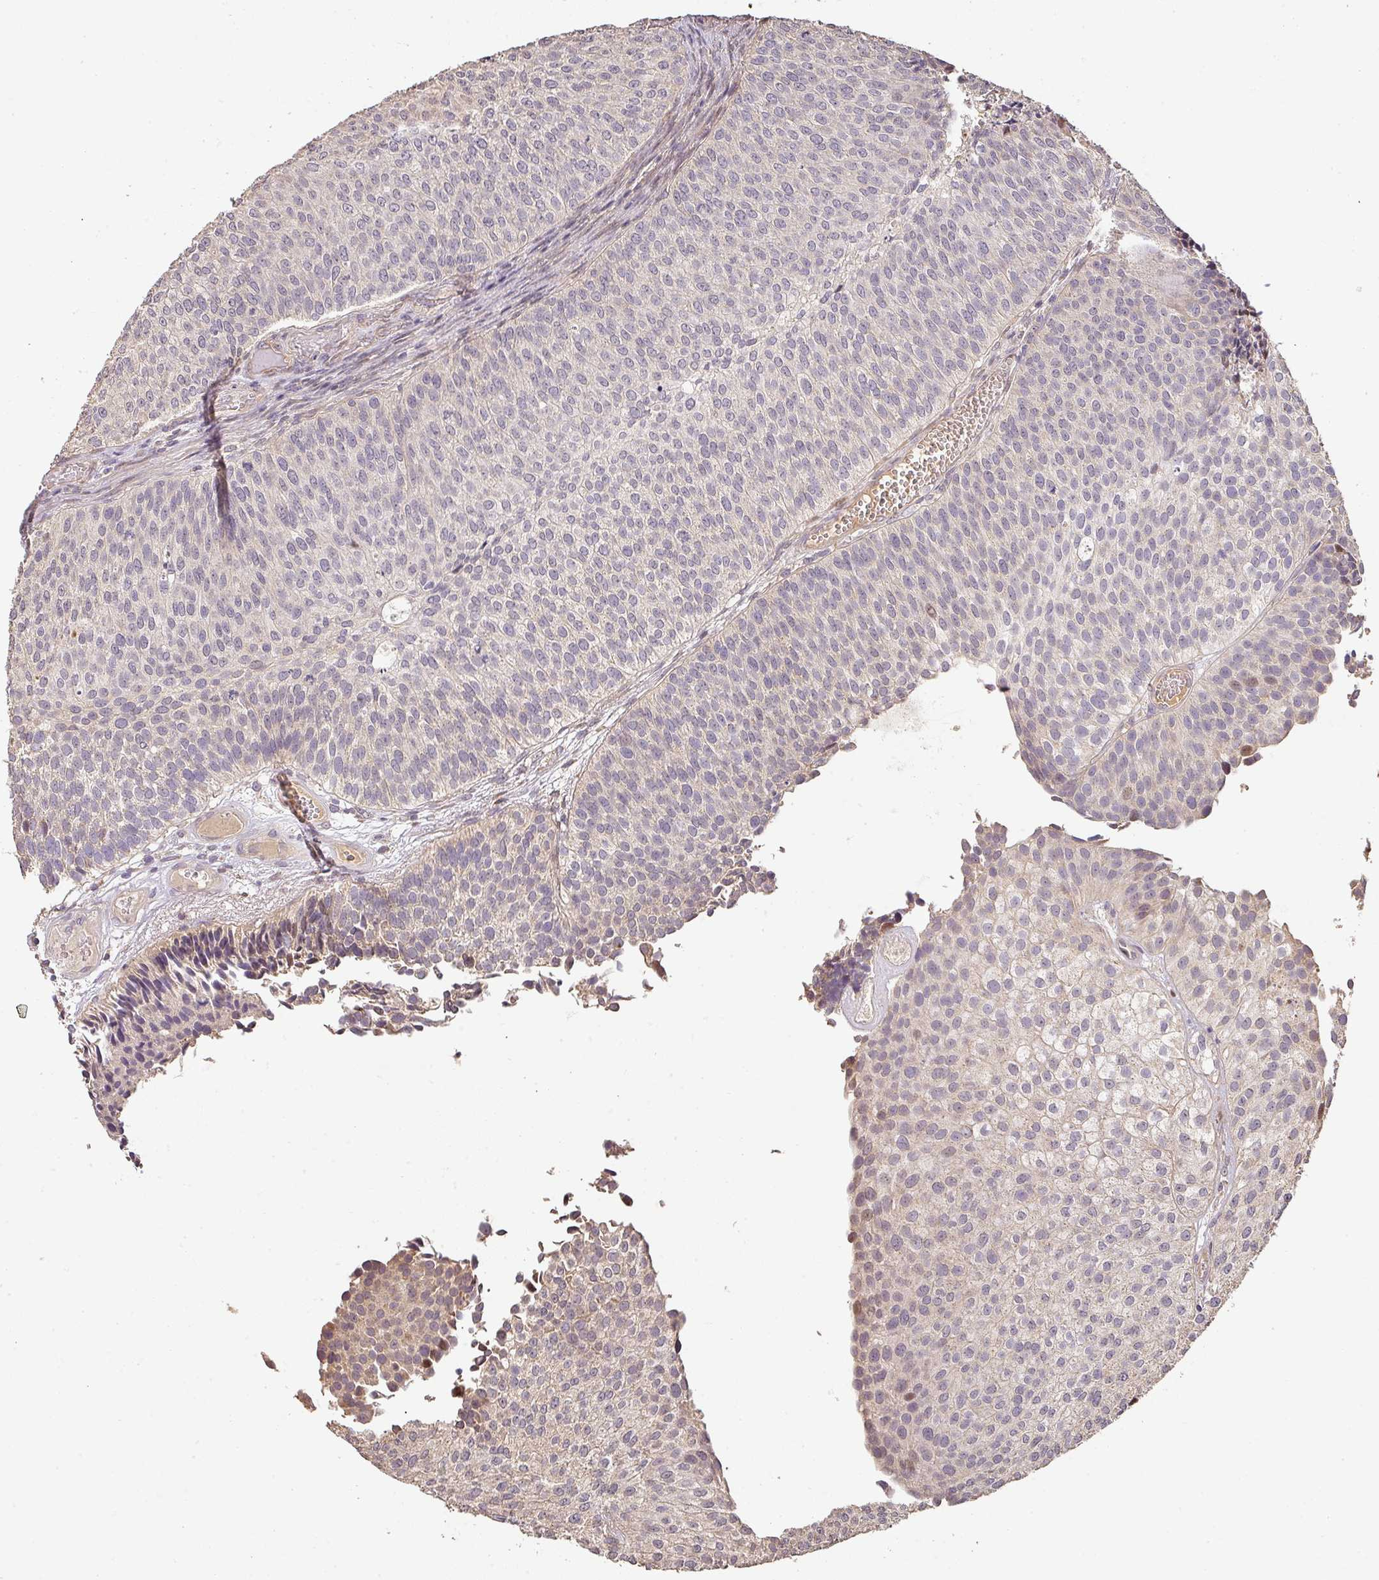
{"staining": {"intensity": "negative", "quantity": "none", "location": "none"}, "tissue": "urothelial cancer", "cell_type": "Tumor cells", "image_type": "cancer", "snomed": [{"axis": "morphology", "description": "Urothelial carcinoma, Low grade"}, {"axis": "topography", "description": "Urinary bladder"}], "caption": "A photomicrograph of human low-grade urothelial carcinoma is negative for staining in tumor cells.", "gene": "BPIFB3", "patient": {"sex": "male", "age": 84}}